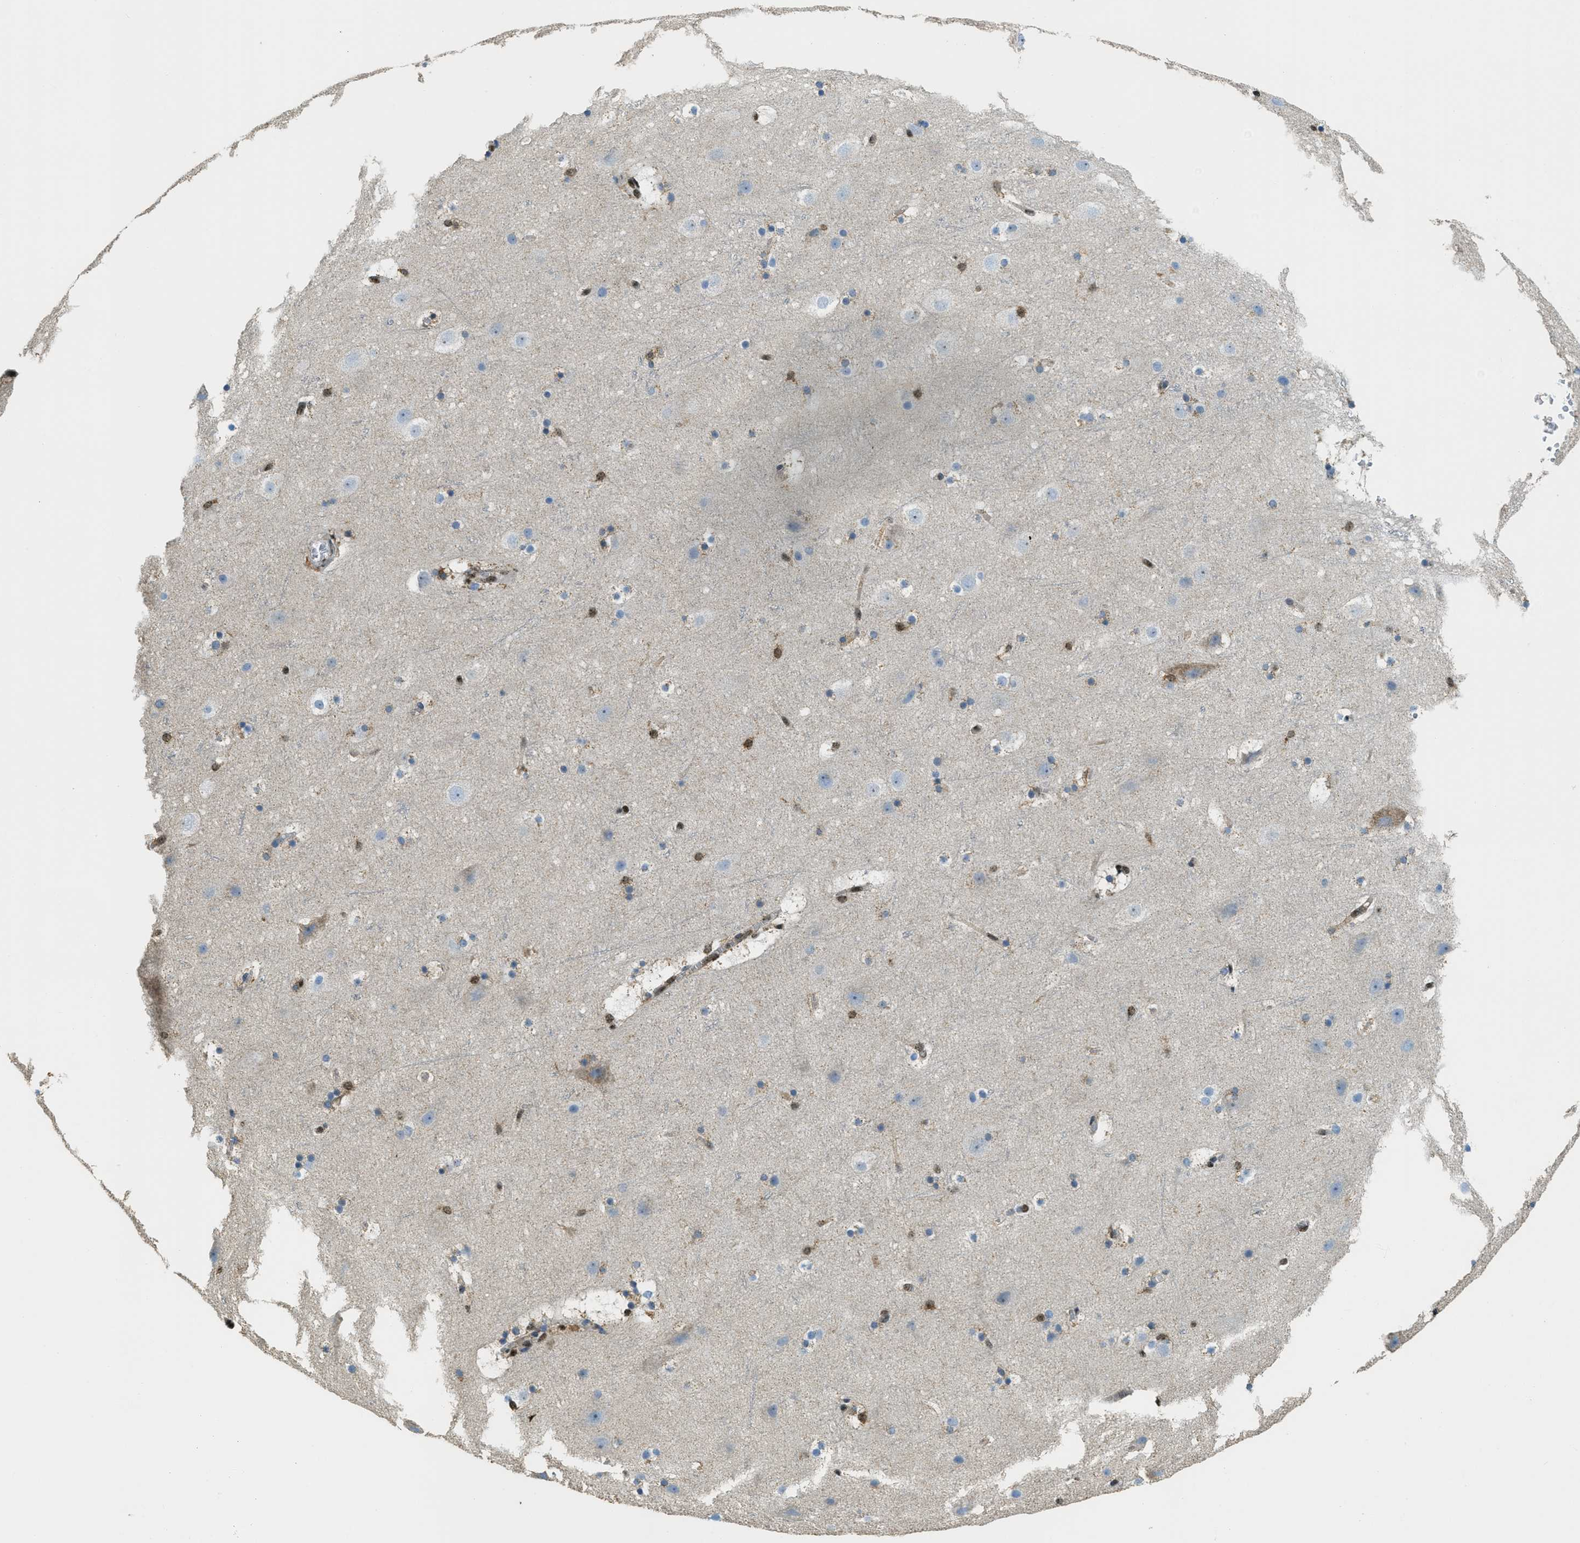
{"staining": {"intensity": "moderate", "quantity": "25%-75%", "location": "nuclear"}, "tissue": "cerebral cortex", "cell_type": "Endothelial cells", "image_type": "normal", "snomed": [{"axis": "morphology", "description": "Normal tissue, NOS"}, {"axis": "topography", "description": "Cerebral cortex"}], "caption": "This is a micrograph of immunohistochemistry (IHC) staining of normal cerebral cortex, which shows moderate positivity in the nuclear of endothelial cells.", "gene": "SP100", "patient": {"sex": "male", "age": 45}}